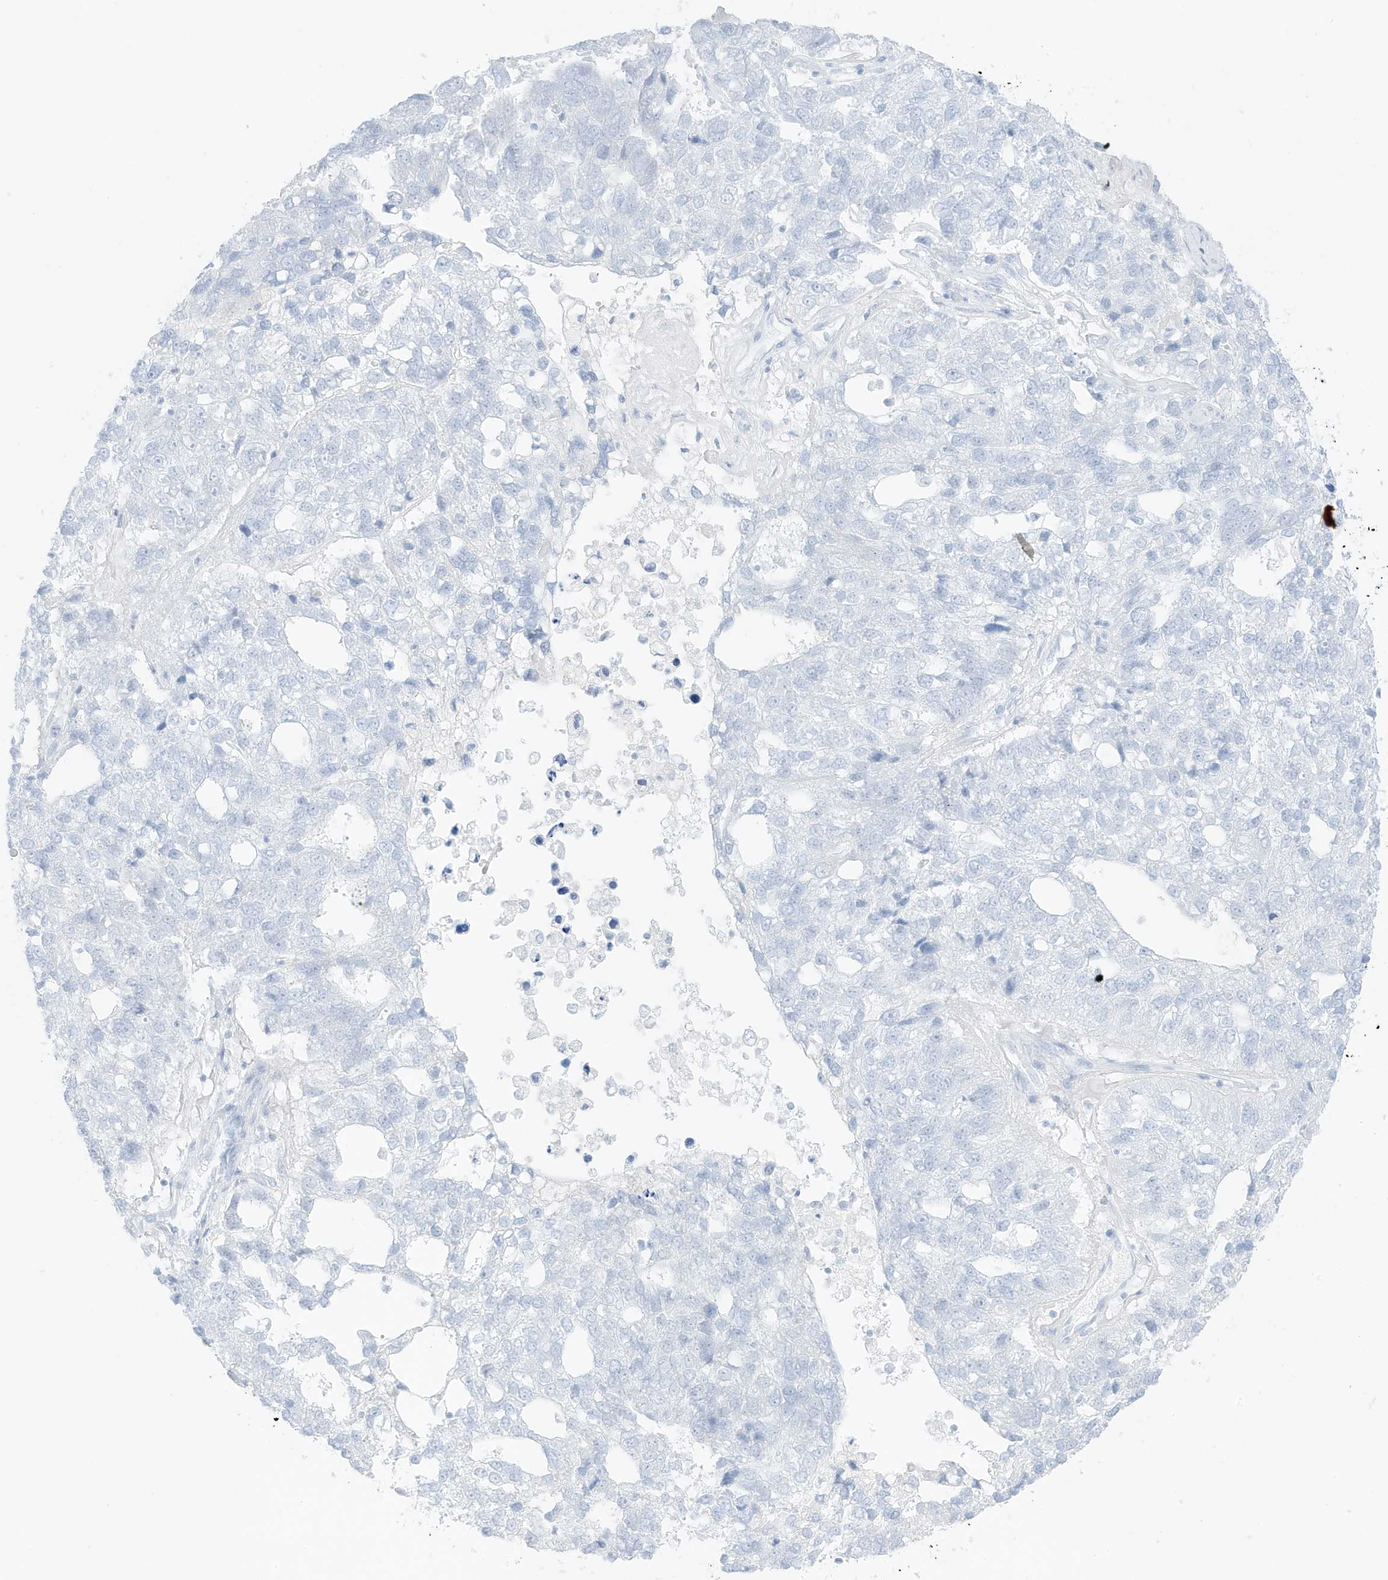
{"staining": {"intensity": "negative", "quantity": "none", "location": "none"}, "tissue": "pancreatic cancer", "cell_type": "Tumor cells", "image_type": "cancer", "snomed": [{"axis": "morphology", "description": "Adenocarcinoma, NOS"}, {"axis": "topography", "description": "Pancreas"}], "caption": "Tumor cells show no significant protein positivity in pancreatic cancer (adenocarcinoma).", "gene": "SLC22A13", "patient": {"sex": "female", "age": 61}}